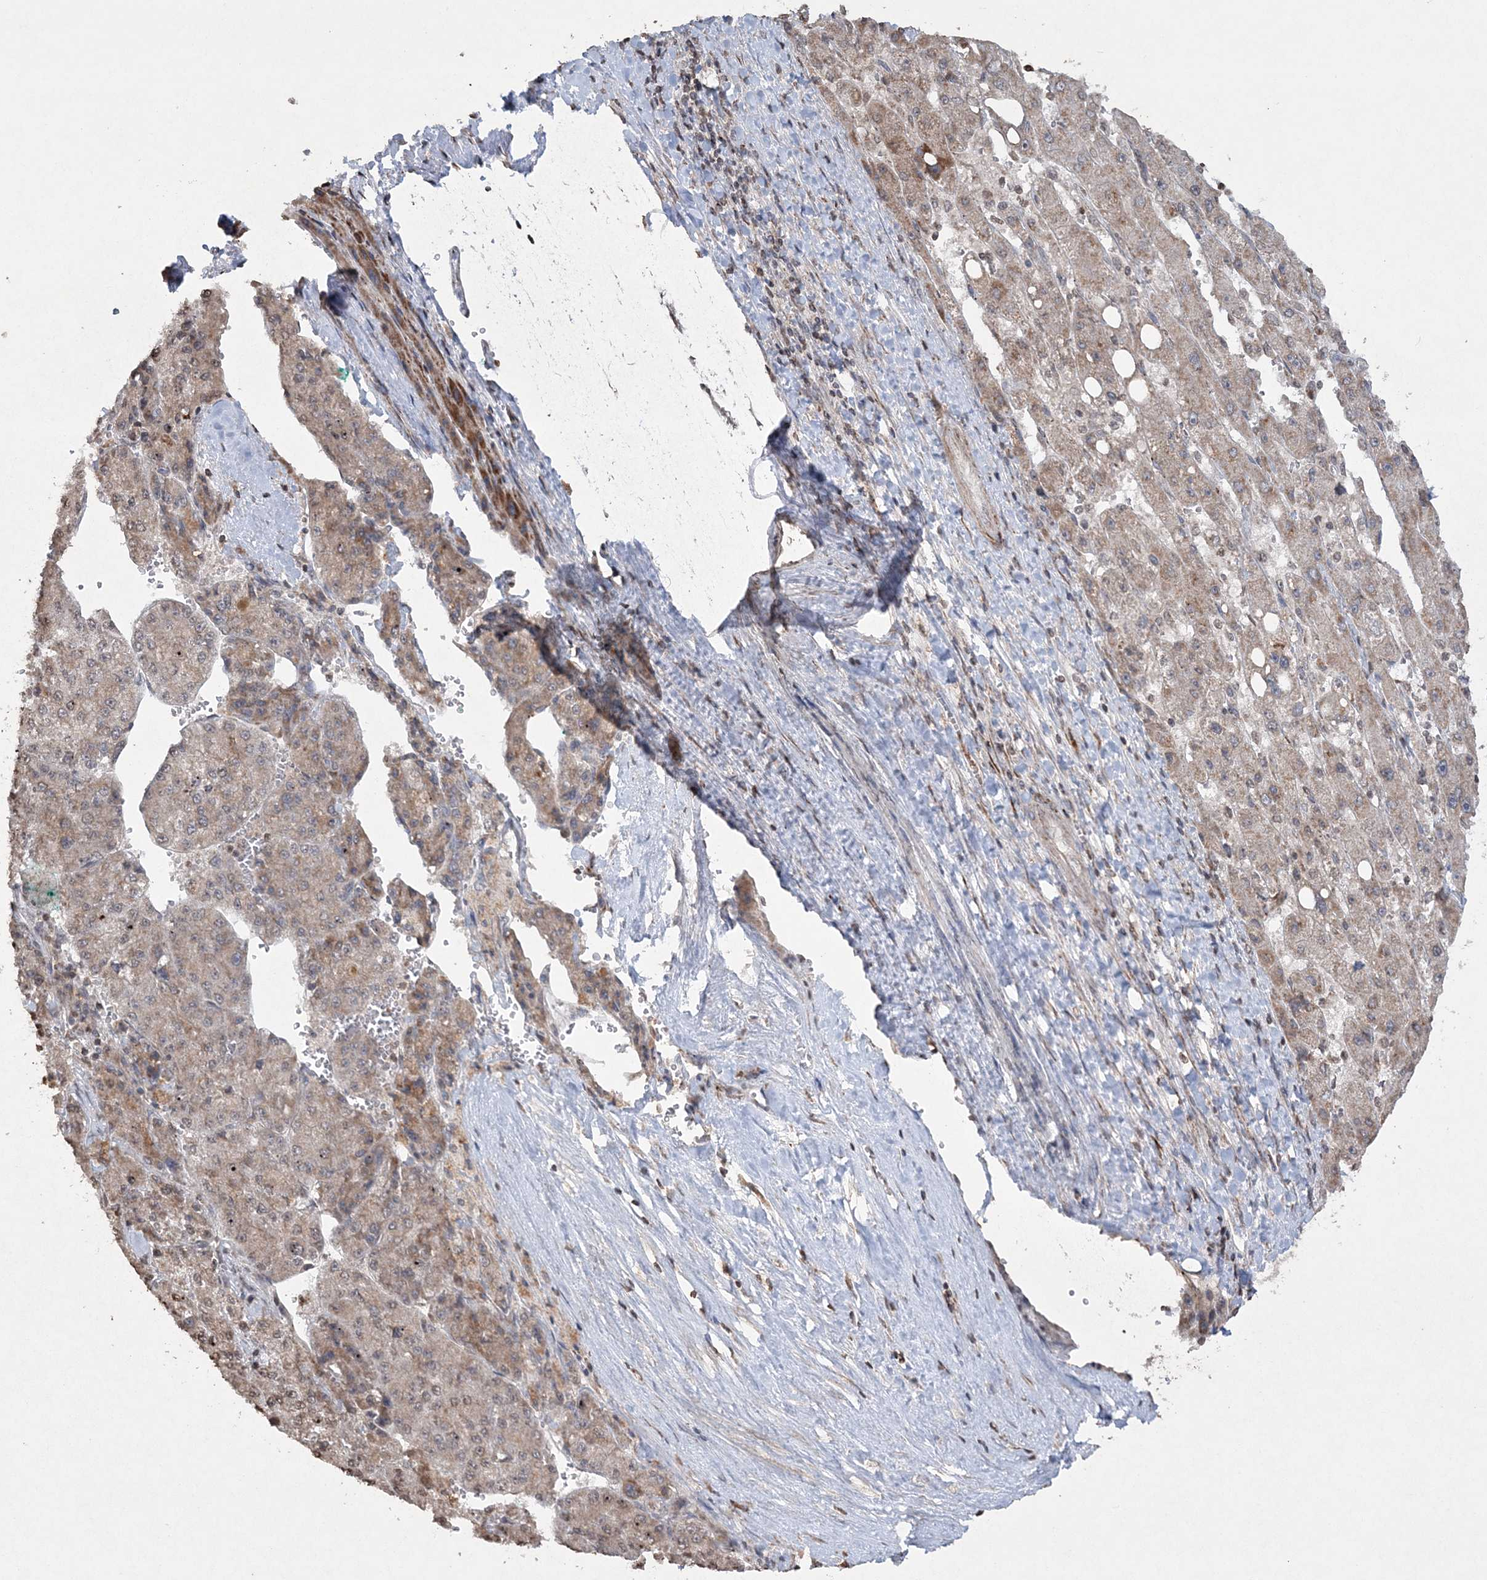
{"staining": {"intensity": "moderate", "quantity": ">75%", "location": "cytoplasmic/membranous"}, "tissue": "liver cancer", "cell_type": "Tumor cells", "image_type": "cancer", "snomed": [{"axis": "morphology", "description": "Carcinoma, Hepatocellular, NOS"}, {"axis": "topography", "description": "Liver"}], "caption": "Human liver cancer stained with a protein marker exhibits moderate staining in tumor cells.", "gene": "TTC7A", "patient": {"sex": "female", "age": 73}}